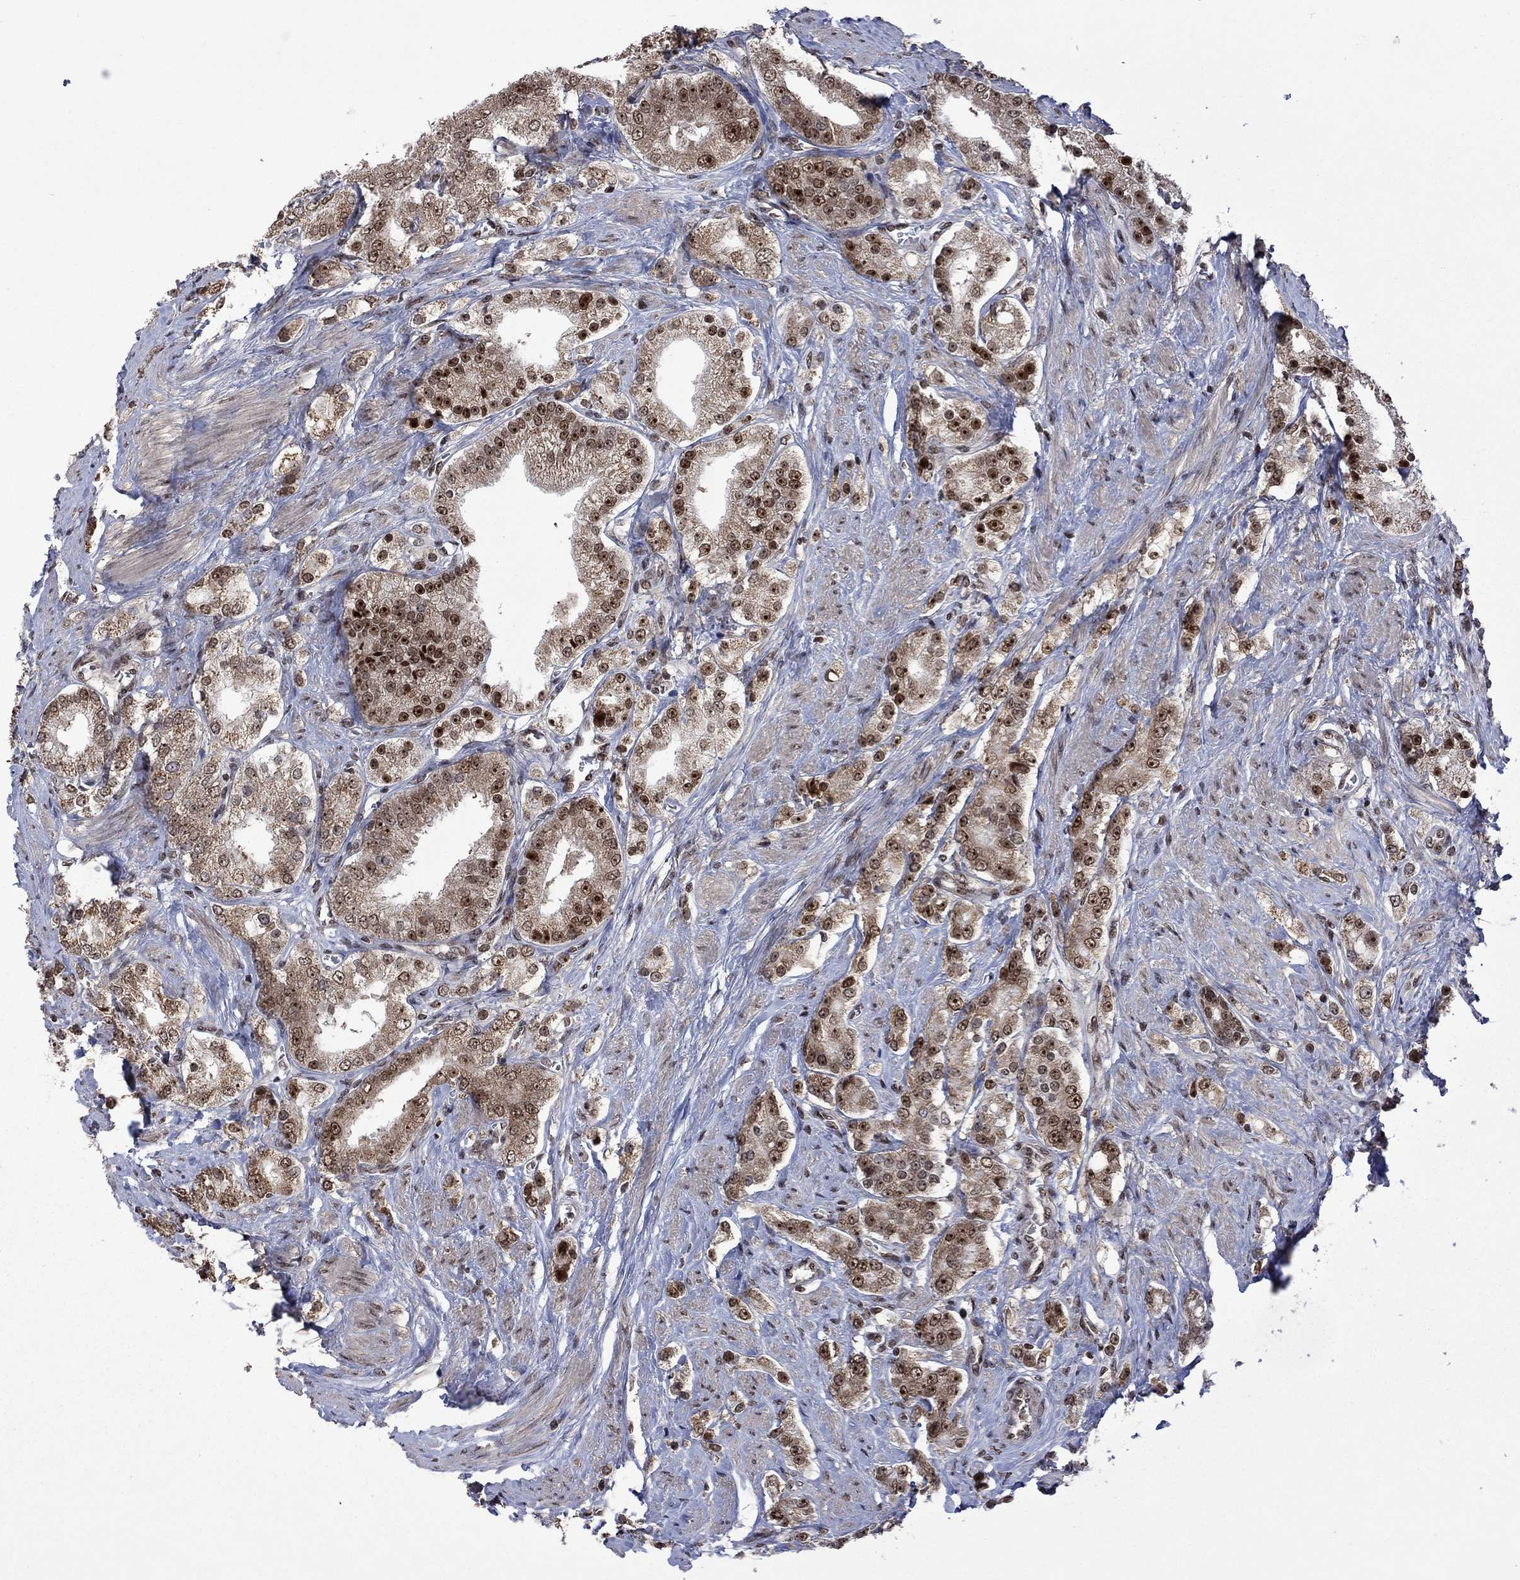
{"staining": {"intensity": "strong", "quantity": "<25%", "location": "cytoplasmic/membranous,nuclear"}, "tissue": "prostate cancer", "cell_type": "Tumor cells", "image_type": "cancer", "snomed": [{"axis": "morphology", "description": "Adenocarcinoma, NOS"}, {"axis": "topography", "description": "Prostate and seminal vesicle, NOS"}, {"axis": "topography", "description": "Prostate"}], "caption": "Immunohistochemical staining of prostate cancer shows strong cytoplasmic/membranous and nuclear protein positivity in about <25% of tumor cells.", "gene": "FBL", "patient": {"sex": "male", "age": 67}}